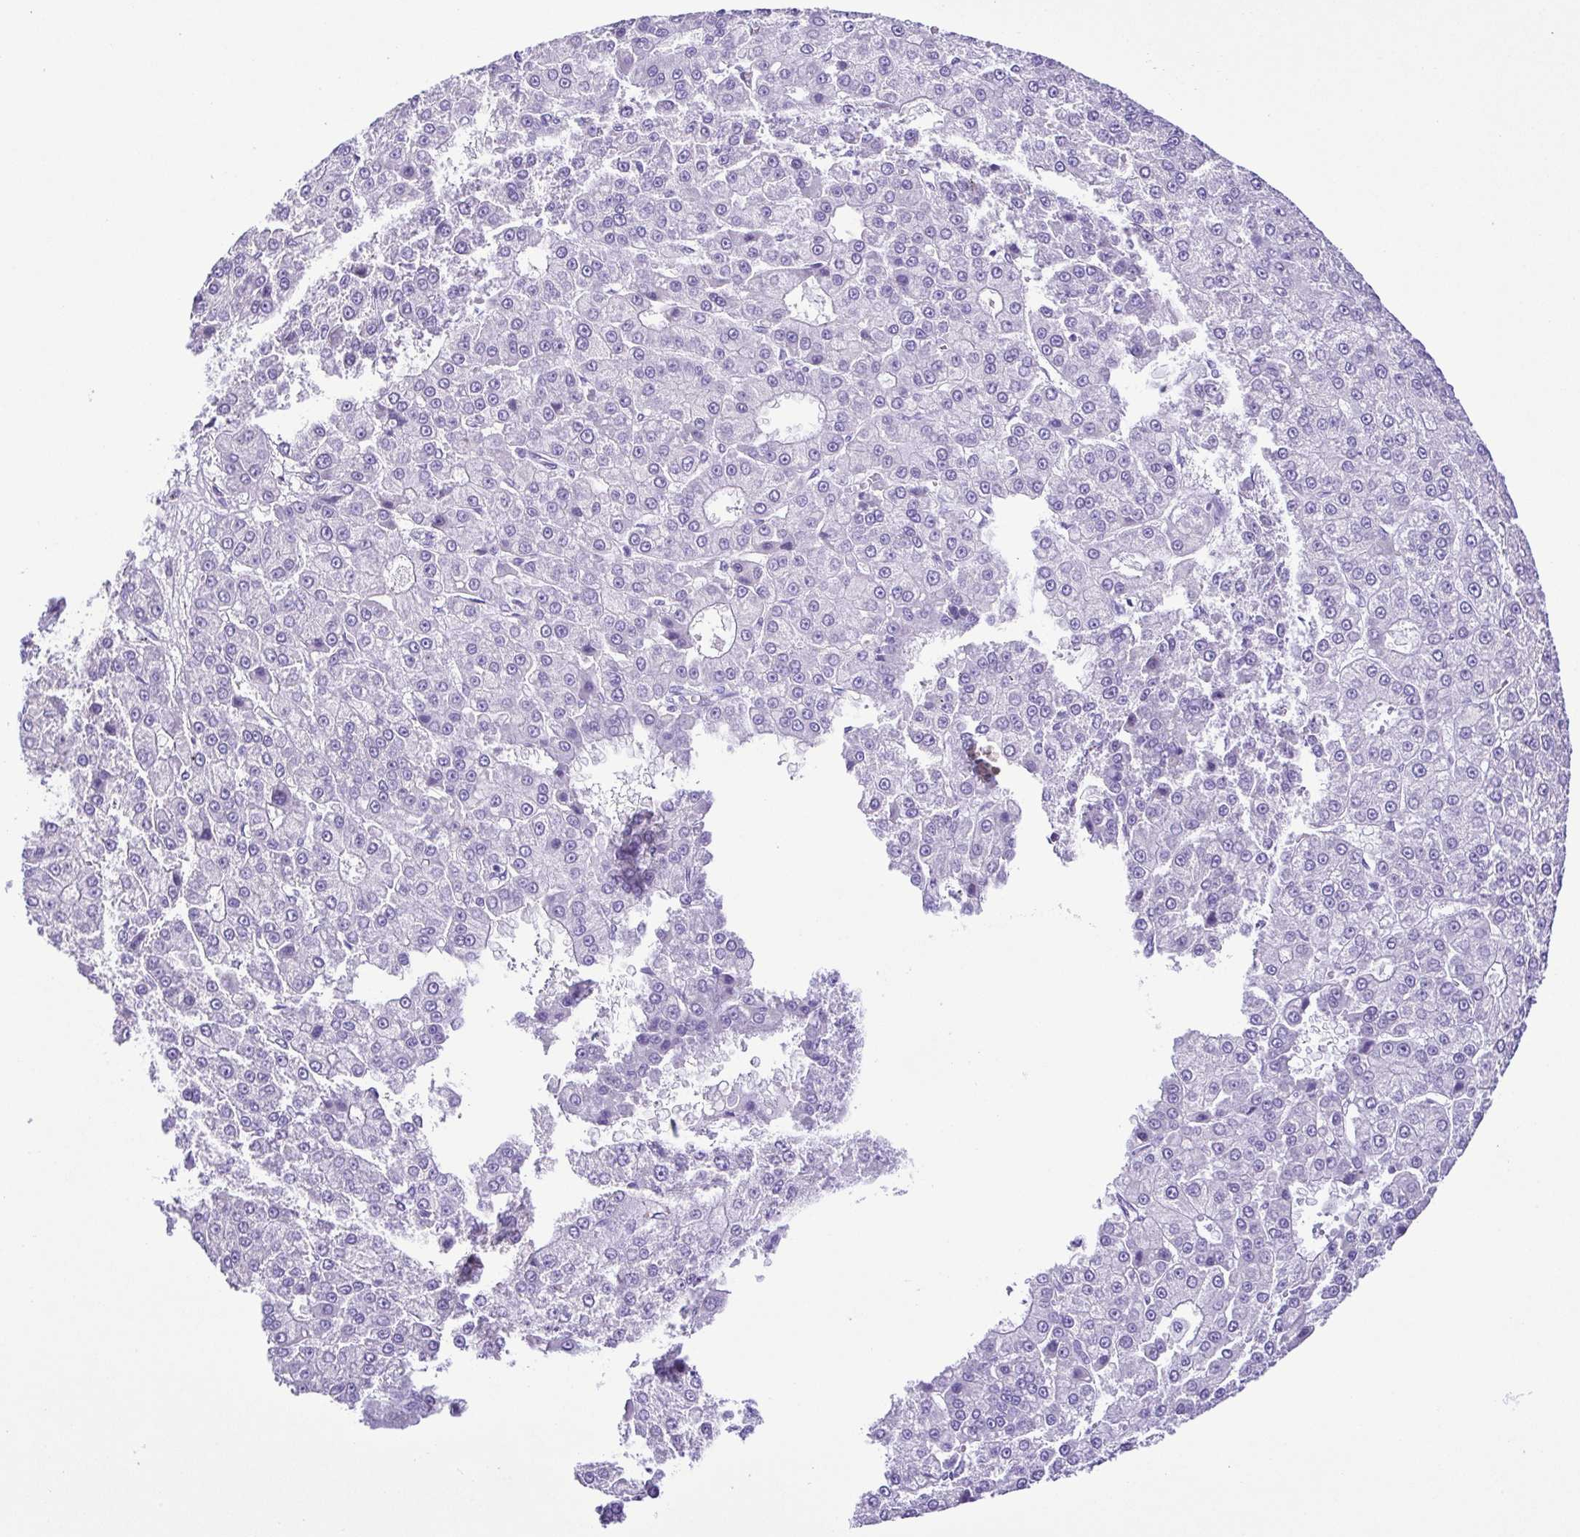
{"staining": {"intensity": "negative", "quantity": "none", "location": "none"}, "tissue": "liver cancer", "cell_type": "Tumor cells", "image_type": "cancer", "snomed": [{"axis": "morphology", "description": "Carcinoma, Hepatocellular, NOS"}, {"axis": "topography", "description": "Liver"}], "caption": "DAB immunohistochemical staining of hepatocellular carcinoma (liver) shows no significant staining in tumor cells. The staining was performed using DAB to visualize the protein expression in brown, while the nuclei were stained in blue with hematoxylin (Magnification: 20x).", "gene": "PAK3", "patient": {"sex": "male", "age": 70}}